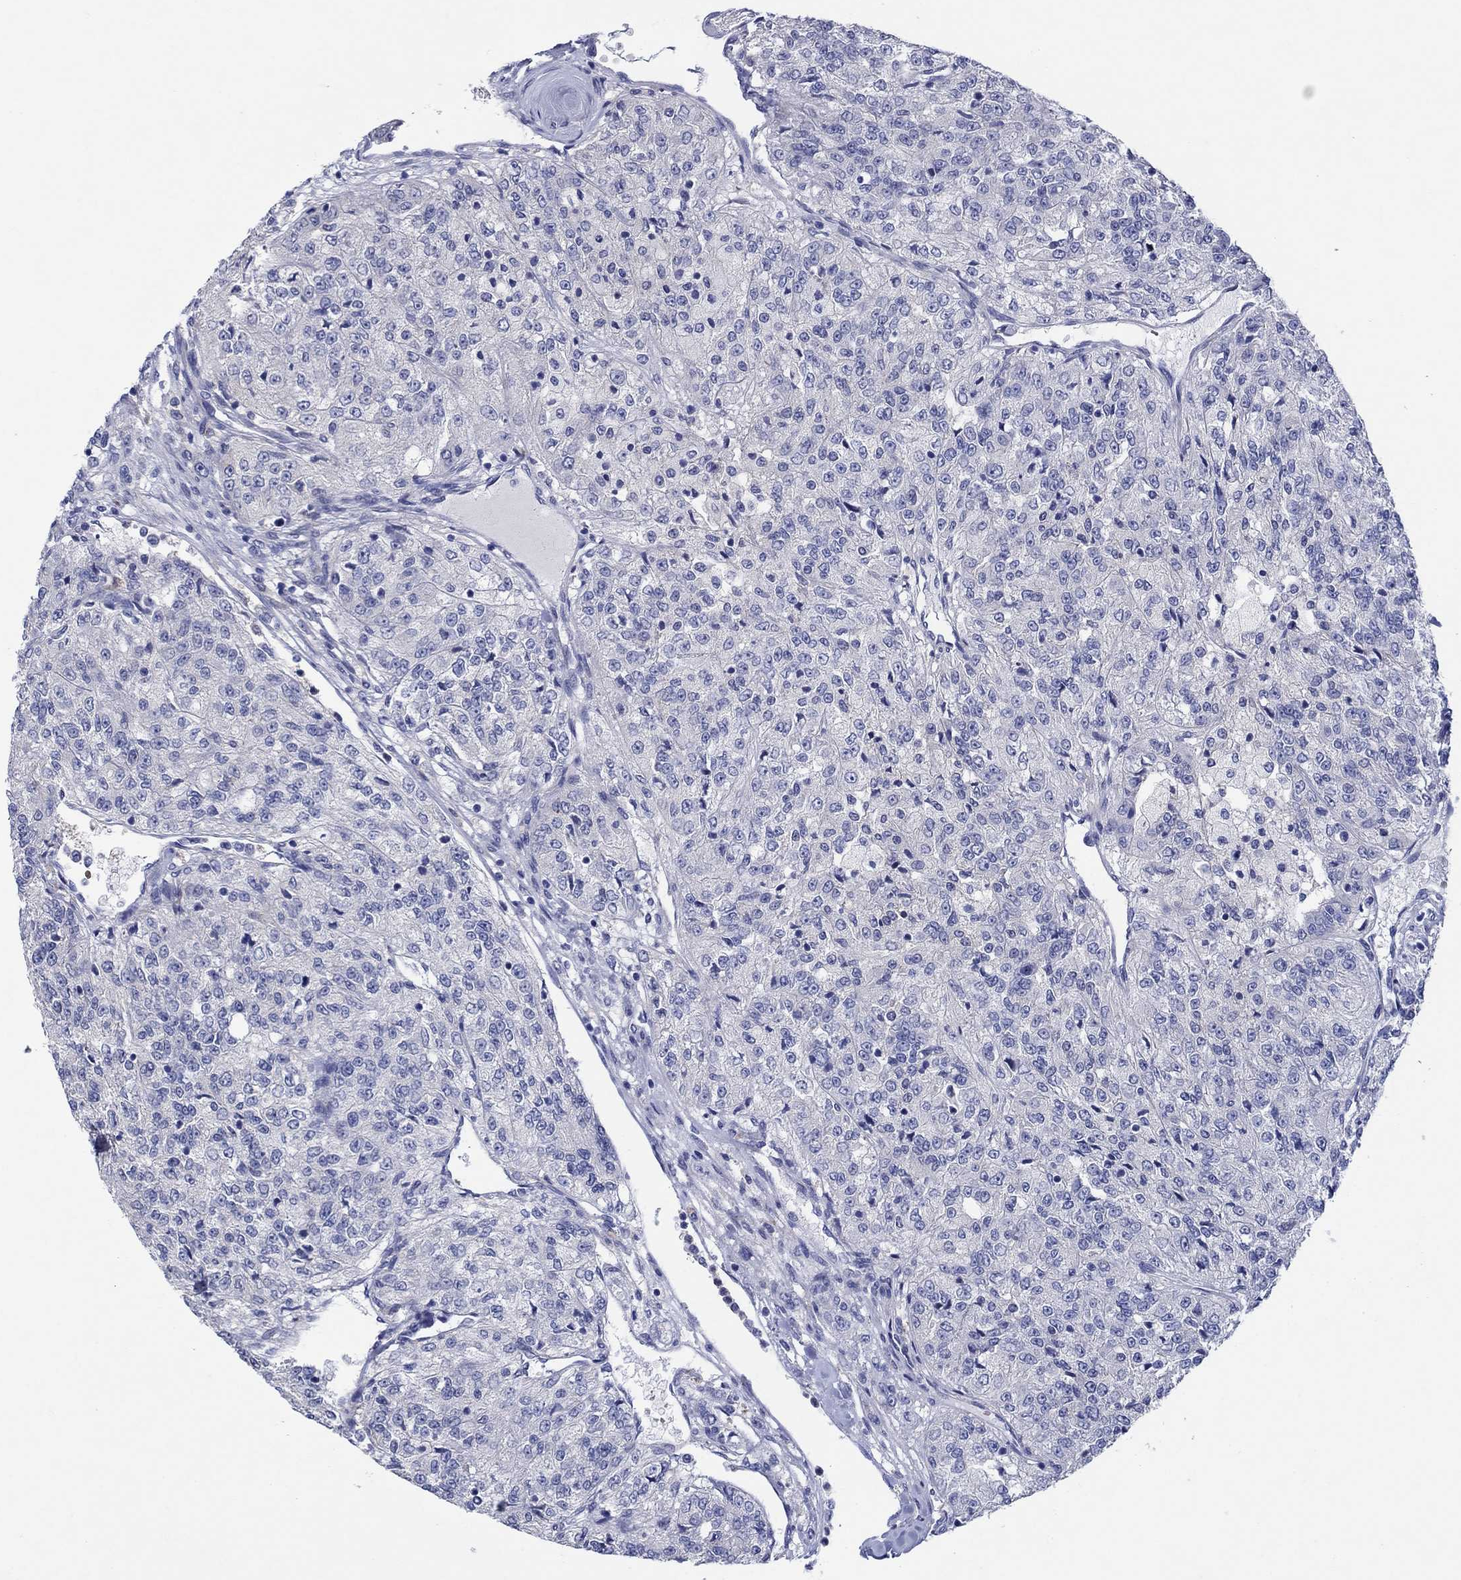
{"staining": {"intensity": "negative", "quantity": "none", "location": "none"}, "tissue": "renal cancer", "cell_type": "Tumor cells", "image_type": "cancer", "snomed": [{"axis": "morphology", "description": "Adenocarcinoma, NOS"}, {"axis": "topography", "description": "Kidney"}], "caption": "IHC image of neoplastic tissue: renal adenocarcinoma stained with DAB exhibits no significant protein staining in tumor cells.", "gene": "HDC", "patient": {"sex": "female", "age": 63}}